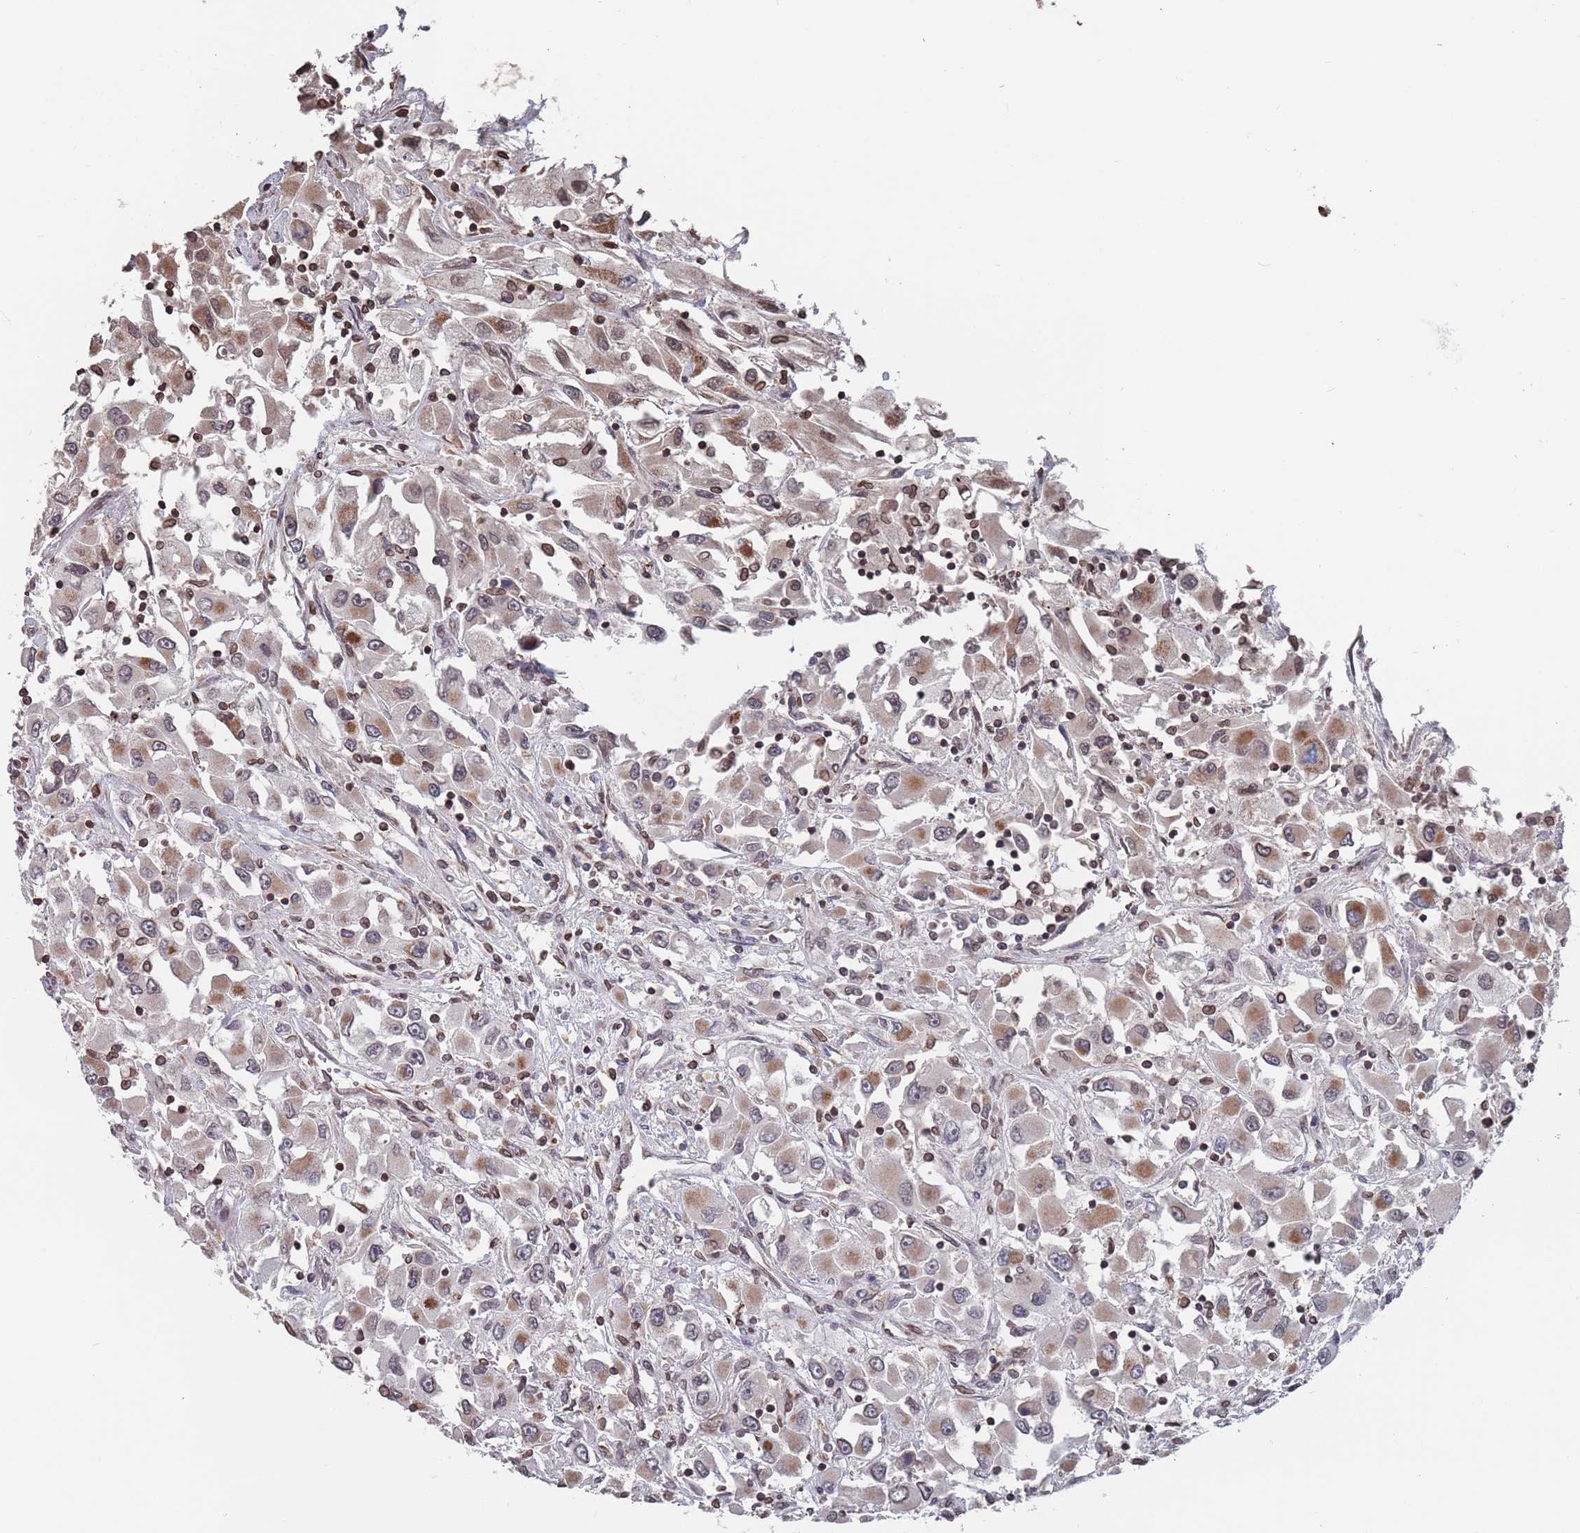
{"staining": {"intensity": "moderate", "quantity": ">75%", "location": "cytoplasmic/membranous"}, "tissue": "renal cancer", "cell_type": "Tumor cells", "image_type": "cancer", "snomed": [{"axis": "morphology", "description": "Adenocarcinoma, NOS"}, {"axis": "topography", "description": "Kidney"}], "caption": "Moderate cytoplasmic/membranous protein staining is identified in about >75% of tumor cells in adenocarcinoma (renal).", "gene": "SDHAF3", "patient": {"sex": "female", "age": 52}}